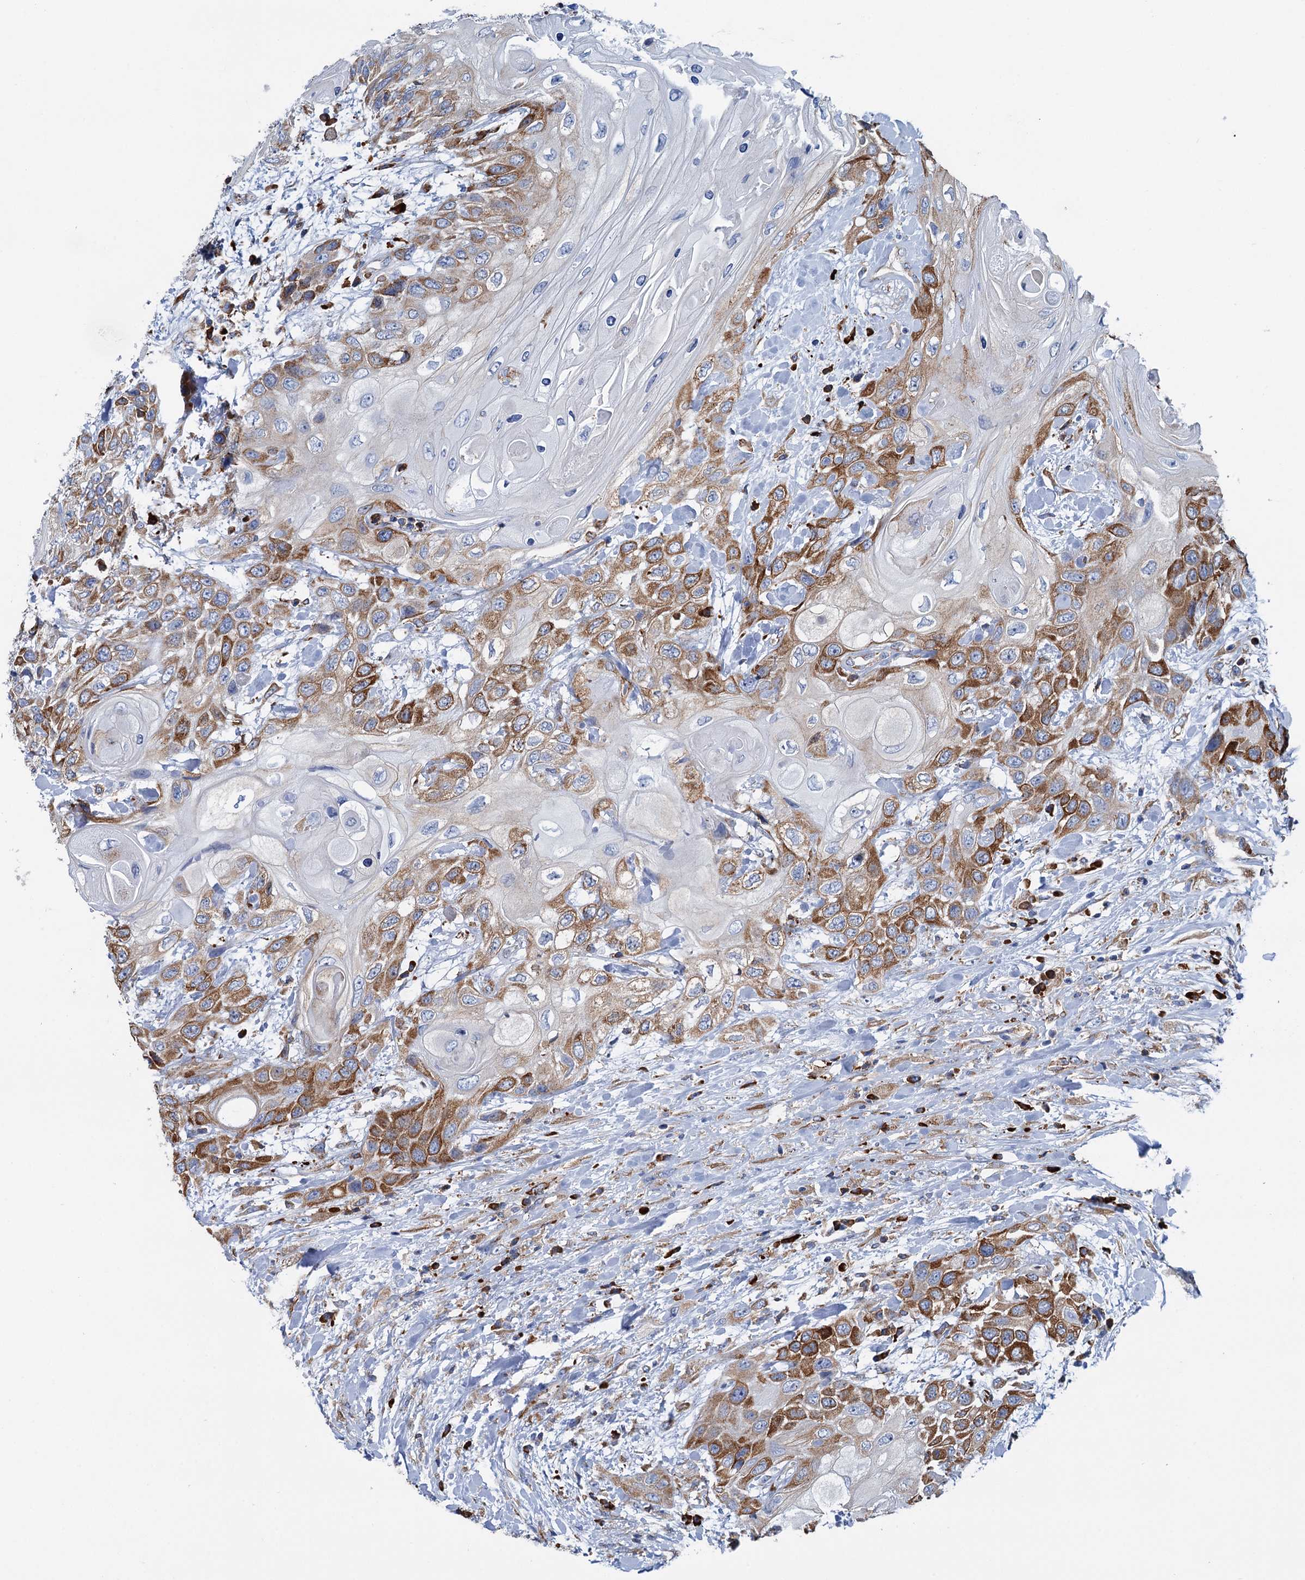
{"staining": {"intensity": "moderate", "quantity": "25%-75%", "location": "cytoplasmic/membranous"}, "tissue": "head and neck cancer", "cell_type": "Tumor cells", "image_type": "cancer", "snomed": [{"axis": "morphology", "description": "Squamous cell carcinoma, NOS"}, {"axis": "topography", "description": "Head-Neck"}], "caption": "A micrograph of head and neck cancer (squamous cell carcinoma) stained for a protein demonstrates moderate cytoplasmic/membranous brown staining in tumor cells.", "gene": "SHE", "patient": {"sex": "female", "age": 43}}